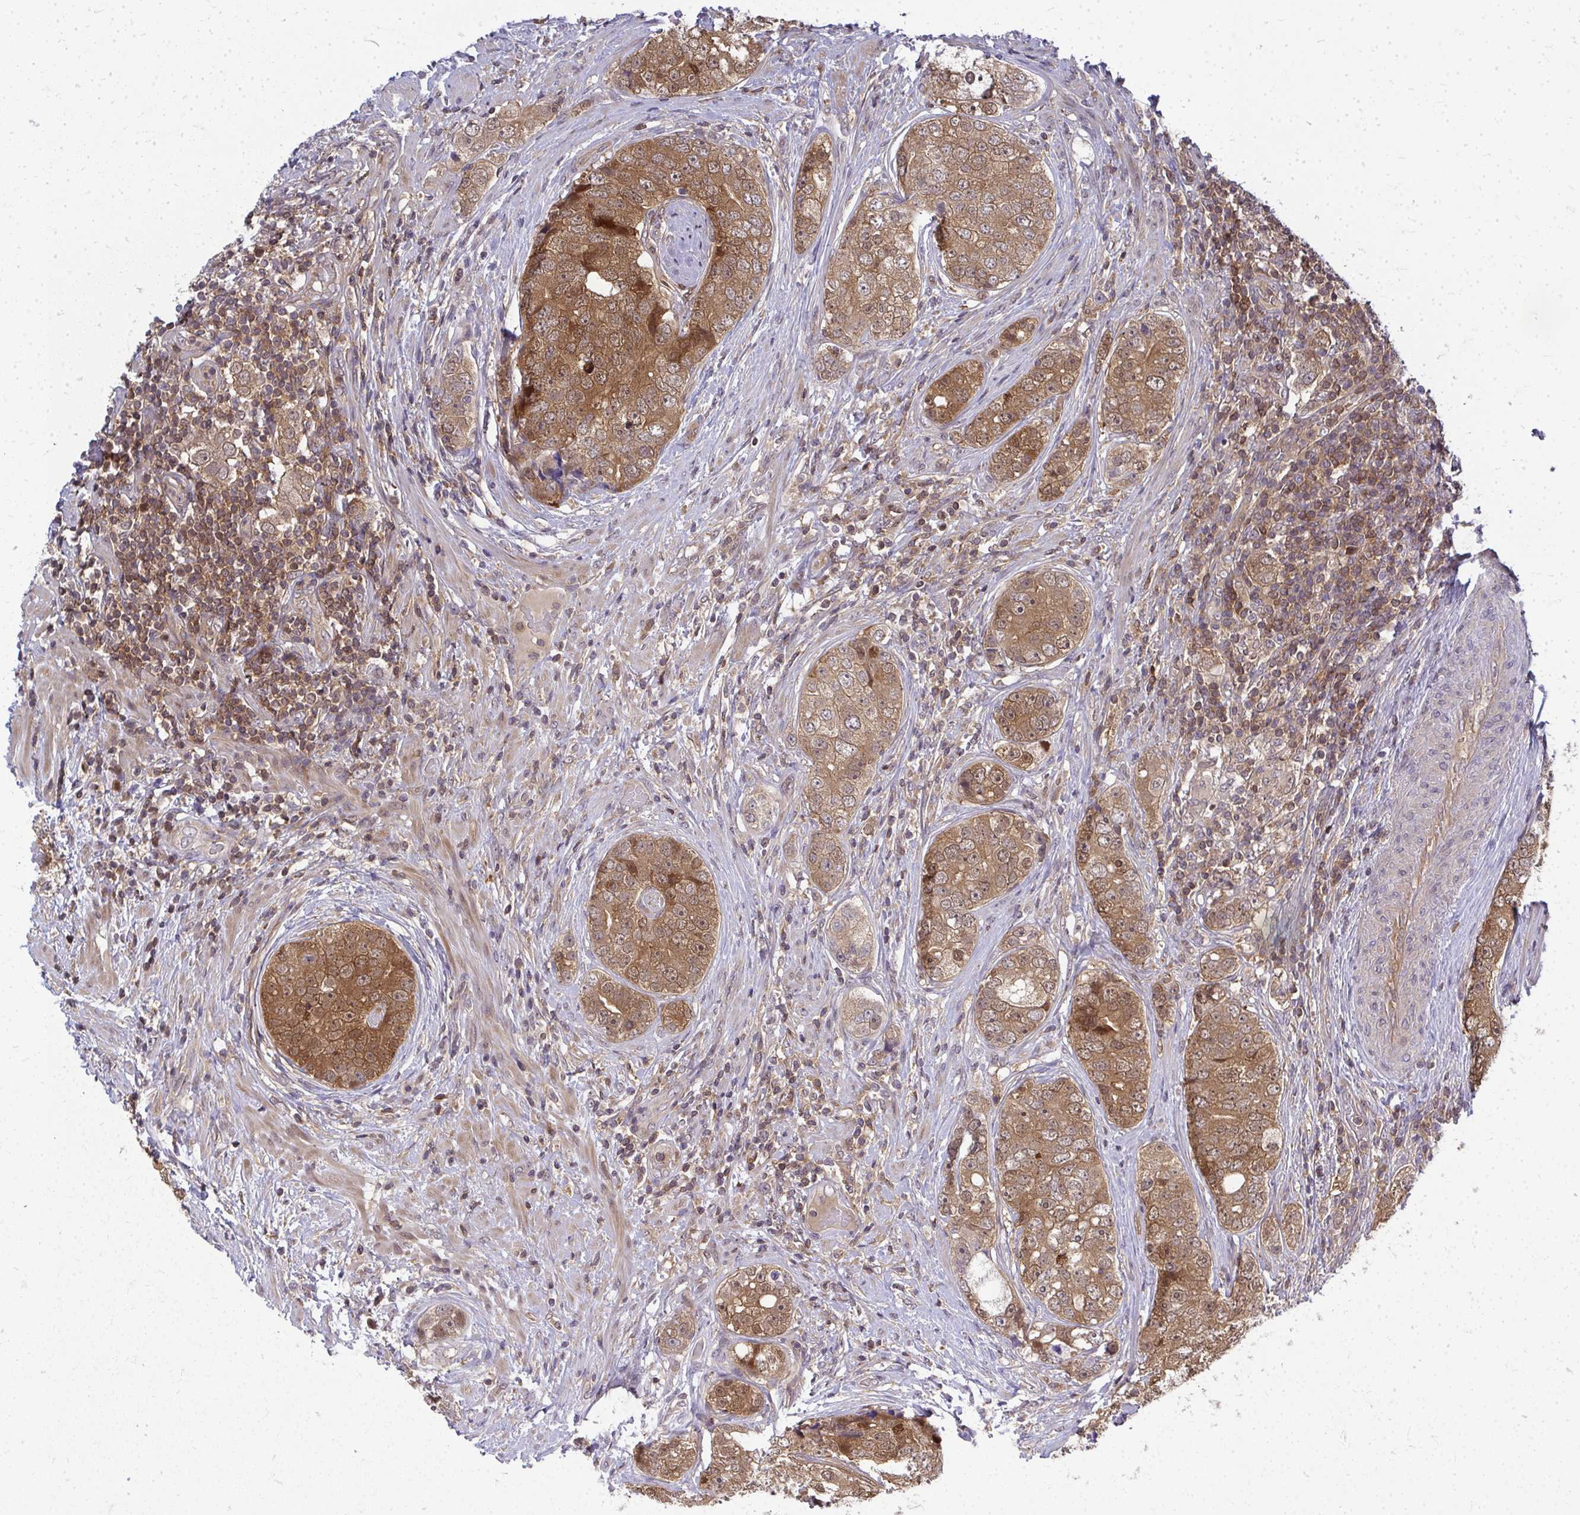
{"staining": {"intensity": "moderate", "quantity": ">75%", "location": "cytoplasmic/membranous"}, "tissue": "prostate cancer", "cell_type": "Tumor cells", "image_type": "cancer", "snomed": [{"axis": "morphology", "description": "Adenocarcinoma, High grade"}, {"axis": "topography", "description": "Prostate"}], "caption": "Human prostate cancer stained for a protein (brown) exhibits moderate cytoplasmic/membranous positive expression in approximately >75% of tumor cells.", "gene": "HDHD2", "patient": {"sex": "male", "age": 60}}